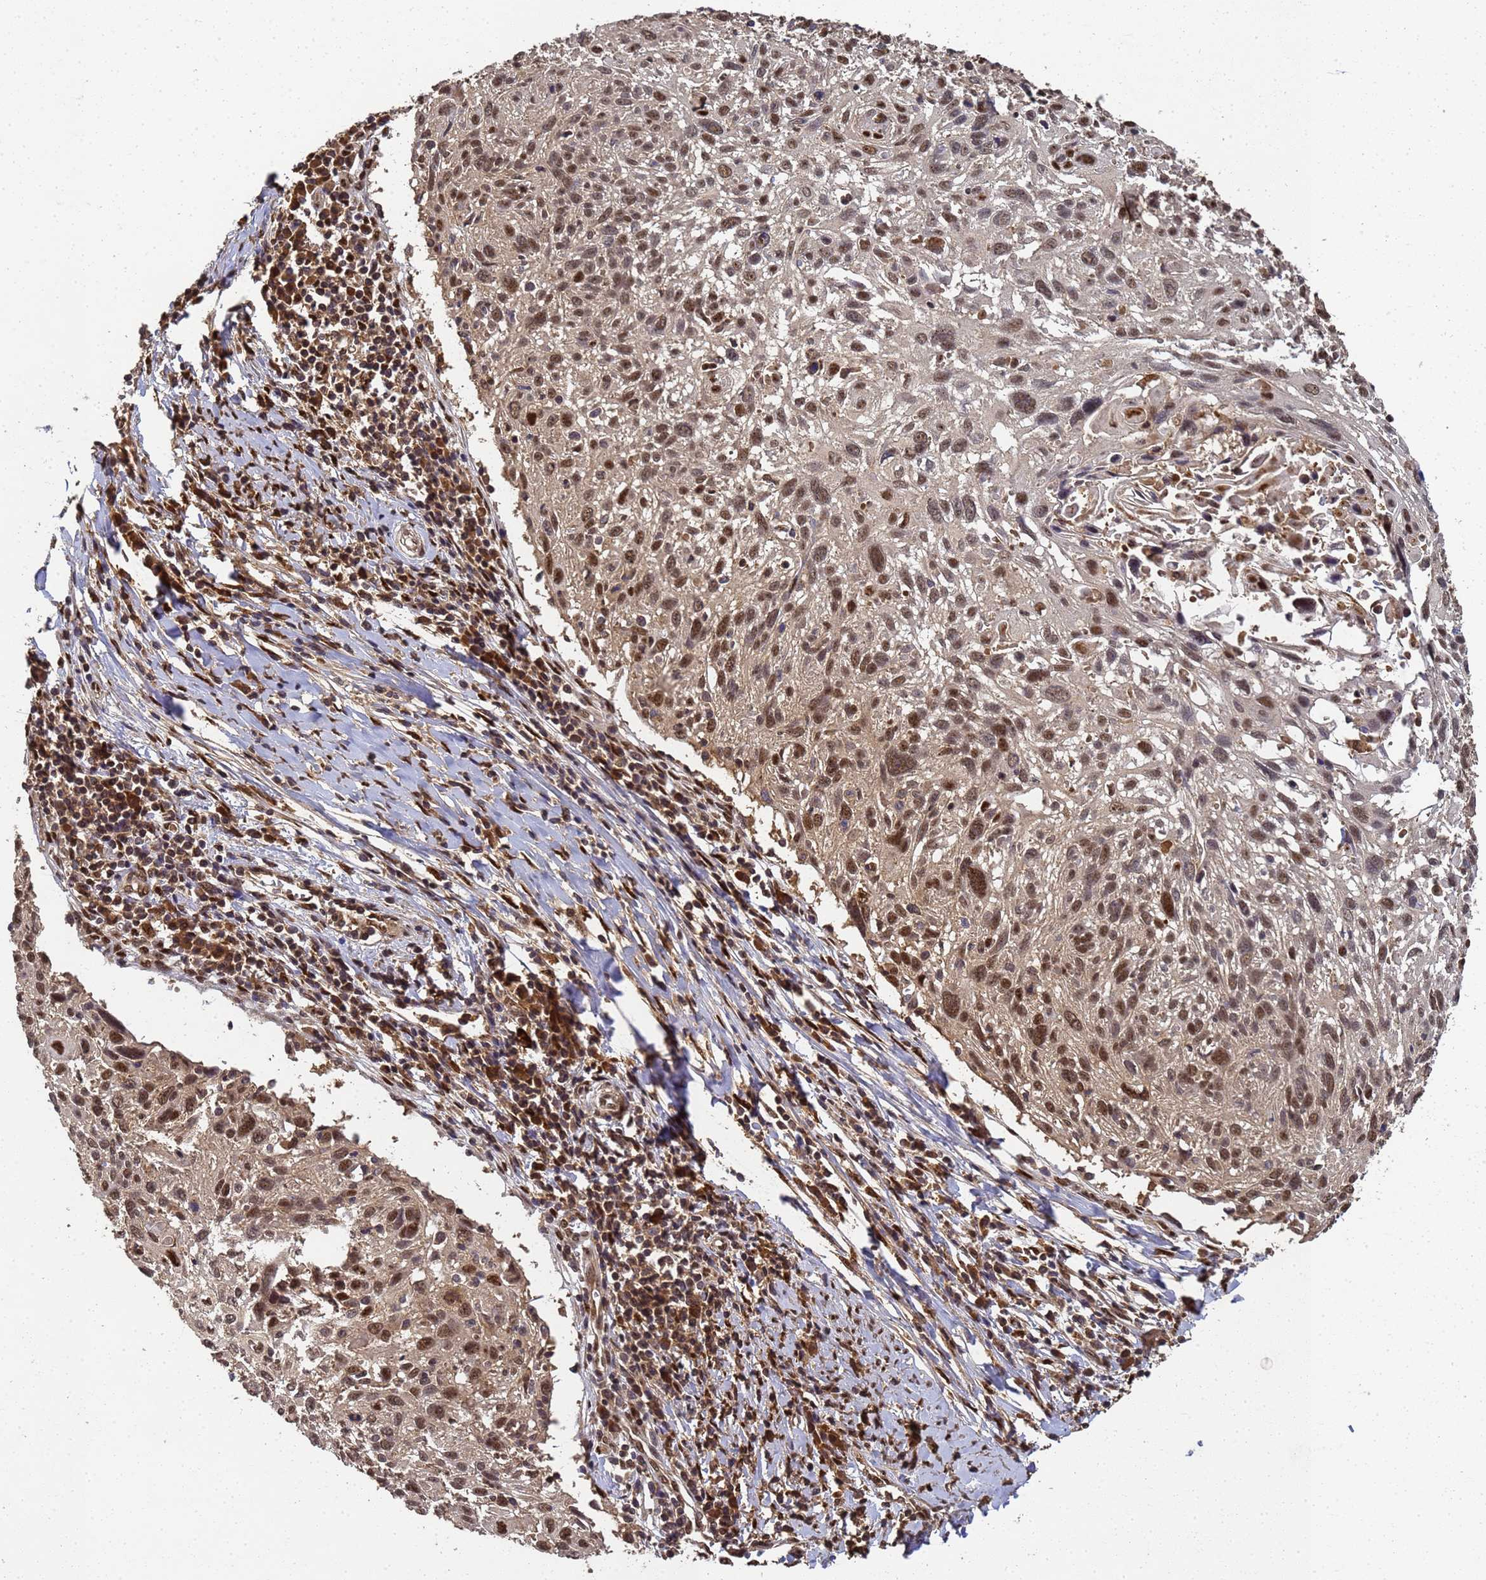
{"staining": {"intensity": "moderate", "quantity": "25%-75%", "location": "nuclear"}, "tissue": "cervical cancer", "cell_type": "Tumor cells", "image_type": "cancer", "snomed": [{"axis": "morphology", "description": "Squamous cell carcinoma, NOS"}, {"axis": "topography", "description": "Cervix"}], "caption": "A medium amount of moderate nuclear expression is seen in approximately 25%-75% of tumor cells in cervical squamous cell carcinoma tissue.", "gene": "SECISBP2", "patient": {"sex": "female", "age": 51}}